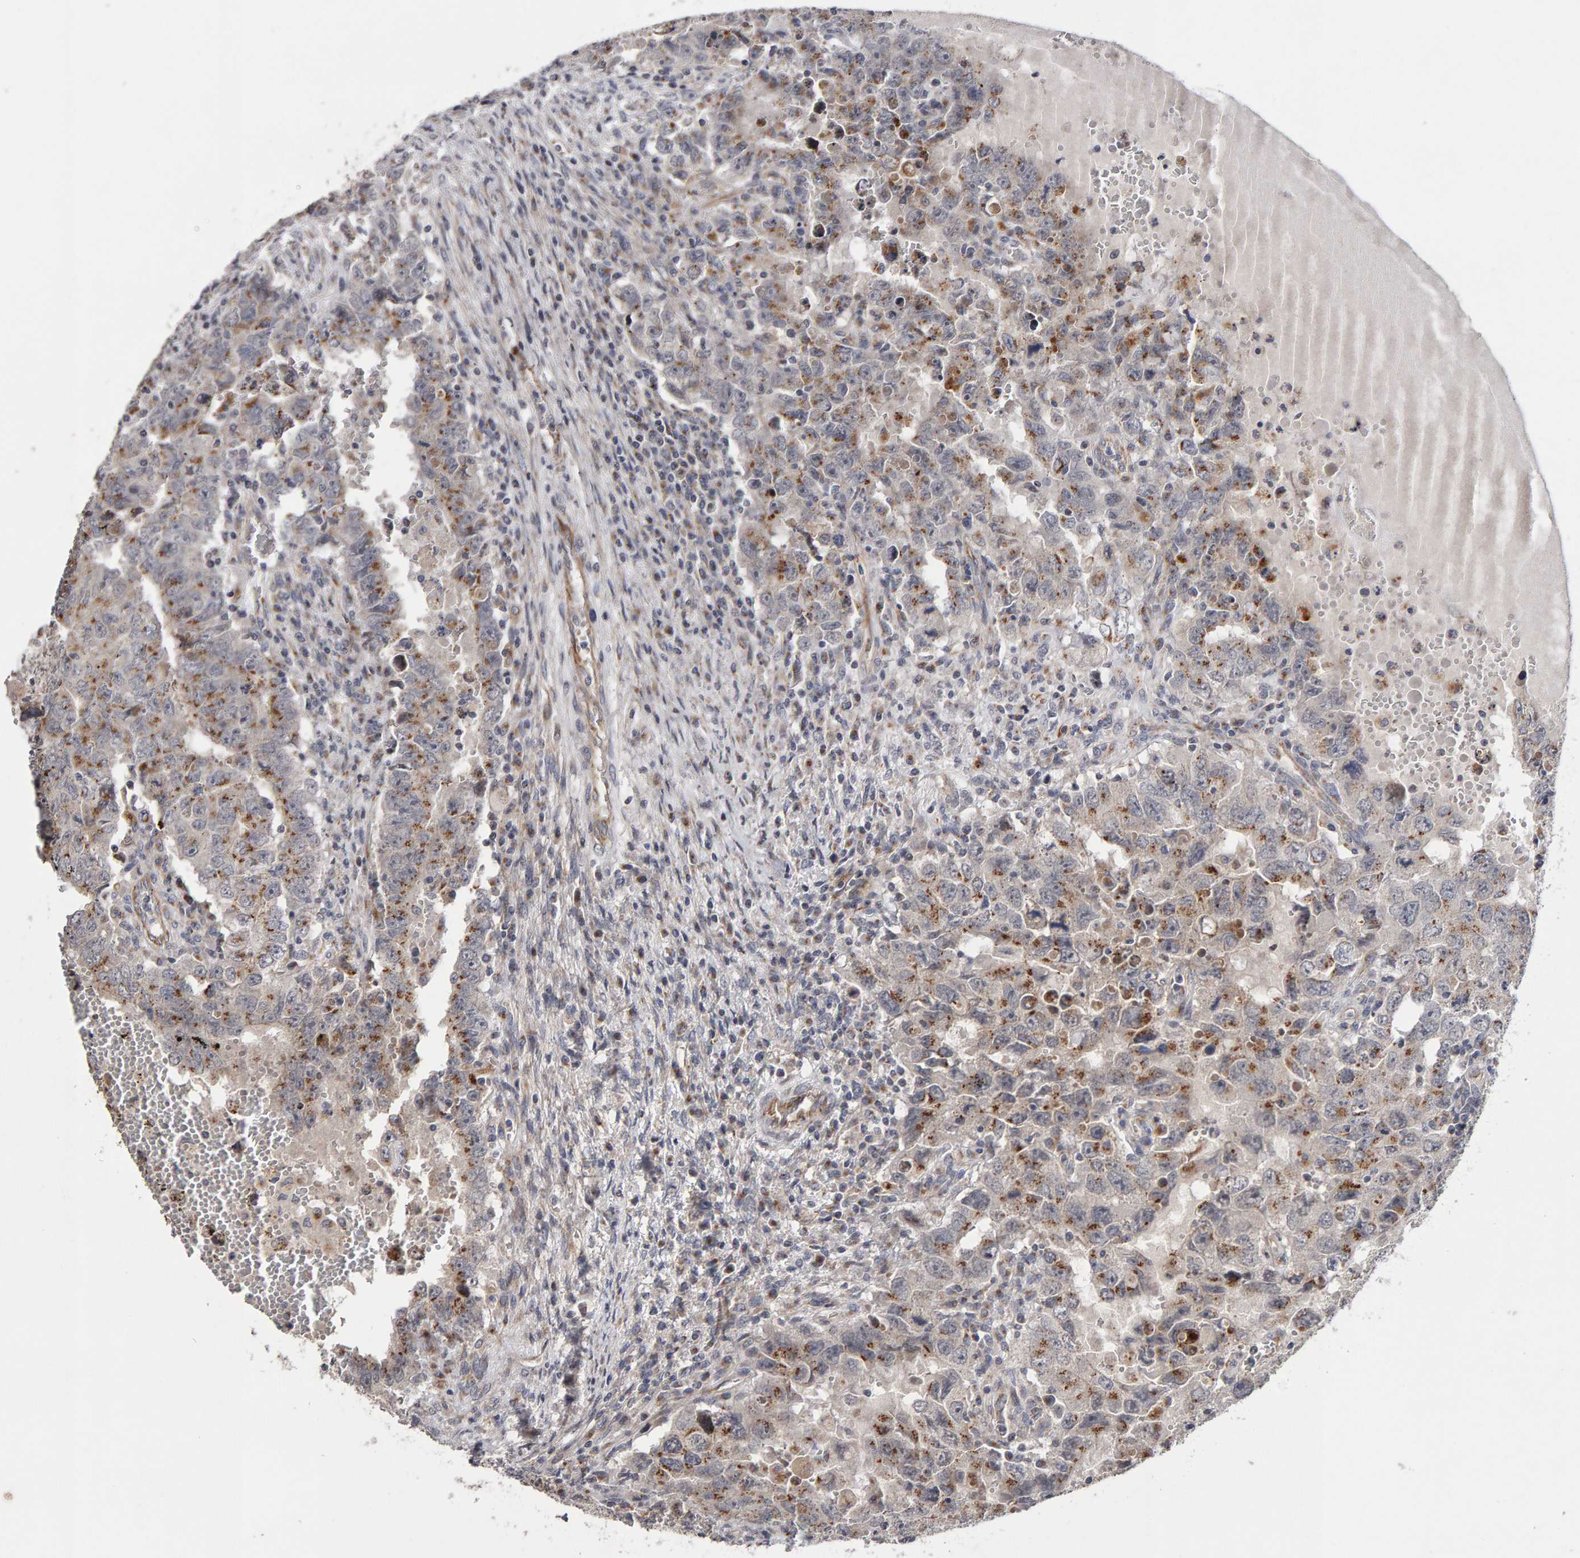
{"staining": {"intensity": "moderate", "quantity": ">75%", "location": "cytoplasmic/membranous"}, "tissue": "testis cancer", "cell_type": "Tumor cells", "image_type": "cancer", "snomed": [{"axis": "morphology", "description": "Carcinoma, Embryonal, NOS"}, {"axis": "topography", "description": "Testis"}], "caption": "Testis embryonal carcinoma was stained to show a protein in brown. There is medium levels of moderate cytoplasmic/membranous staining in approximately >75% of tumor cells.", "gene": "CANT1", "patient": {"sex": "male", "age": 26}}